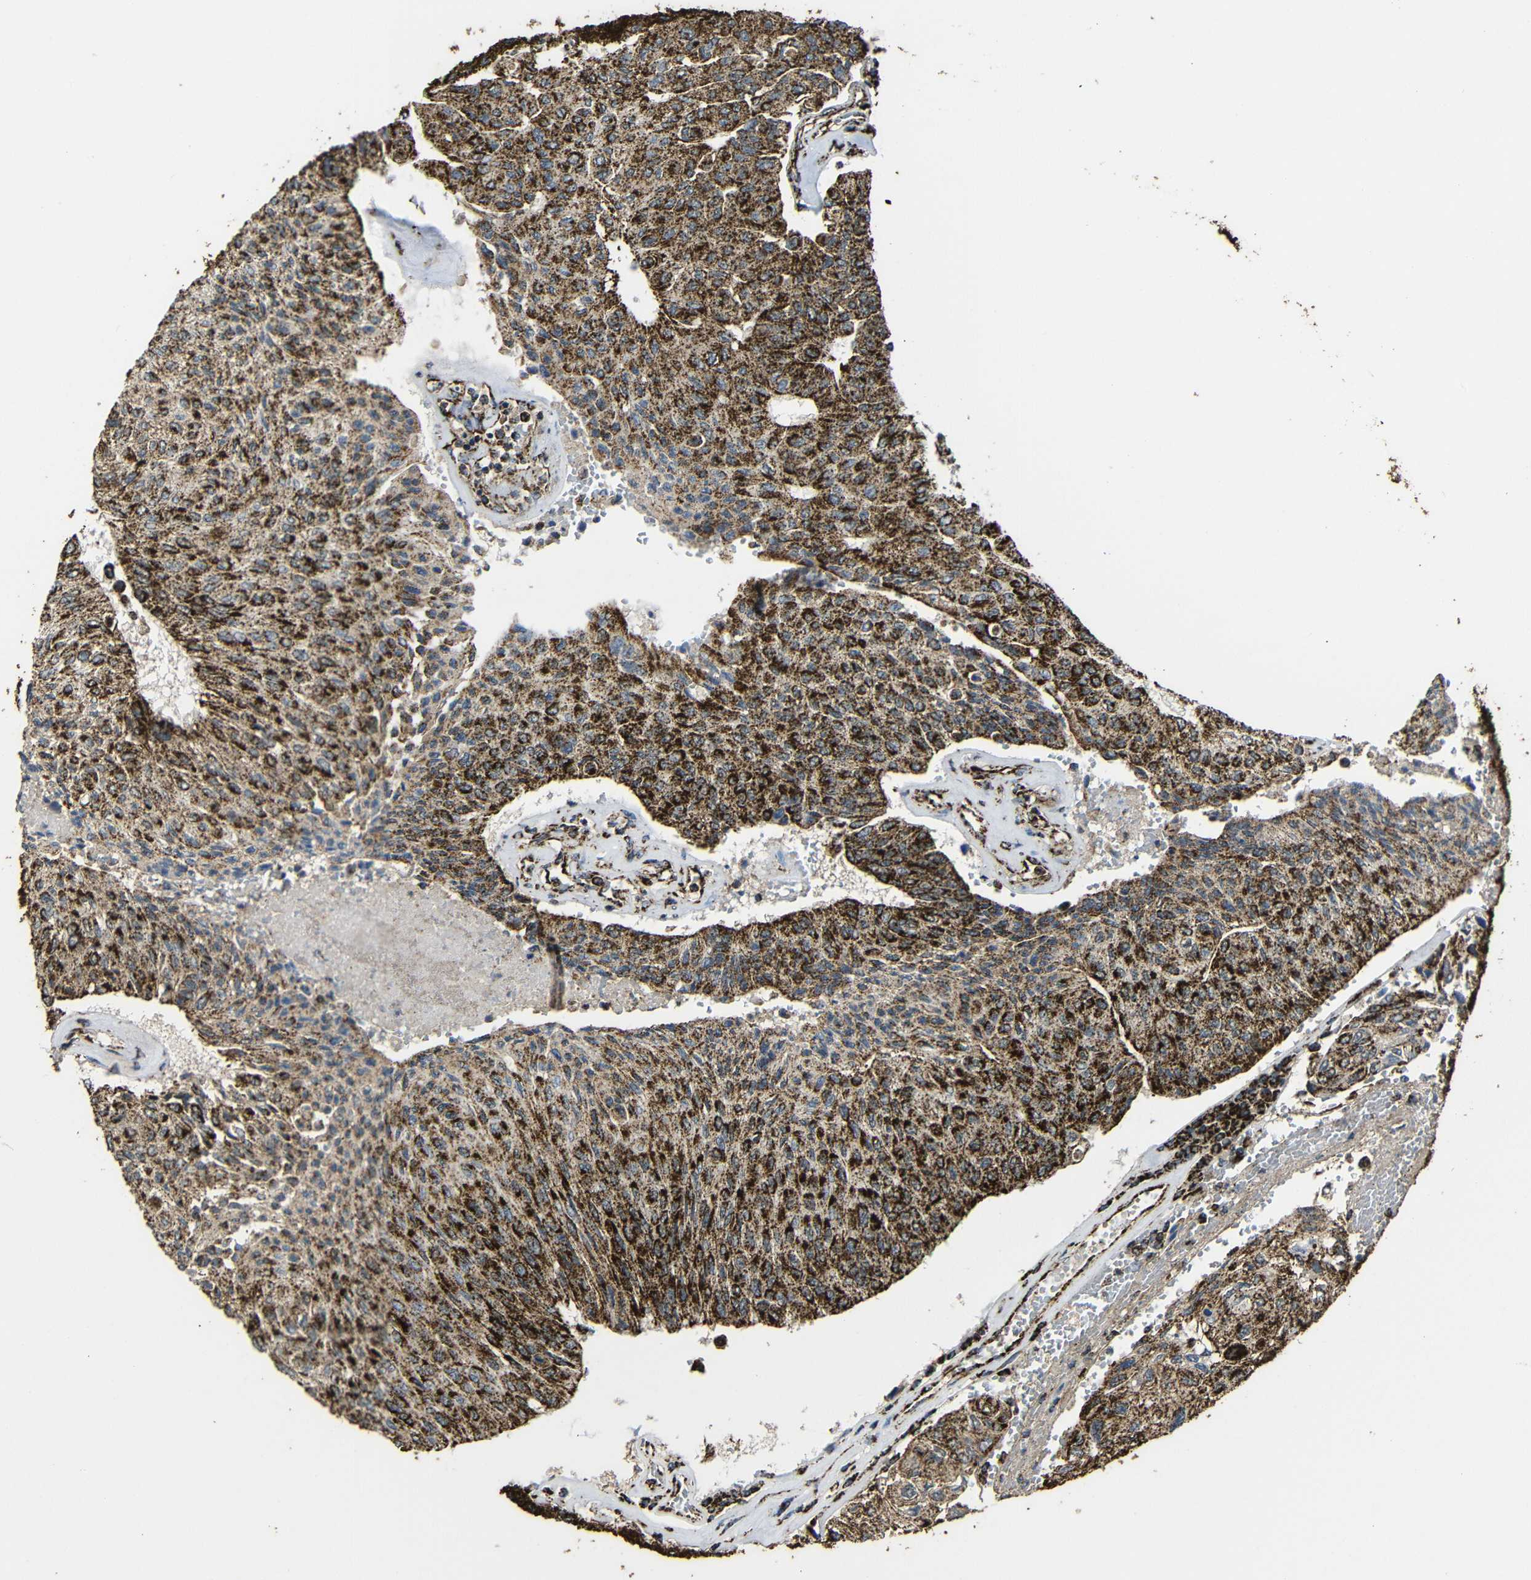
{"staining": {"intensity": "strong", "quantity": ">75%", "location": "cytoplasmic/membranous"}, "tissue": "urothelial cancer", "cell_type": "Tumor cells", "image_type": "cancer", "snomed": [{"axis": "morphology", "description": "Urothelial carcinoma, High grade"}, {"axis": "topography", "description": "Urinary bladder"}], "caption": "High-grade urothelial carcinoma stained for a protein shows strong cytoplasmic/membranous positivity in tumor cells. Using DAB (brown) and hematoxylin (blue) stains, captured at high magnification using brightfield microscopy.", "gene": "ATP5F1A", "patient": {"sex": "male", "age": 66}}